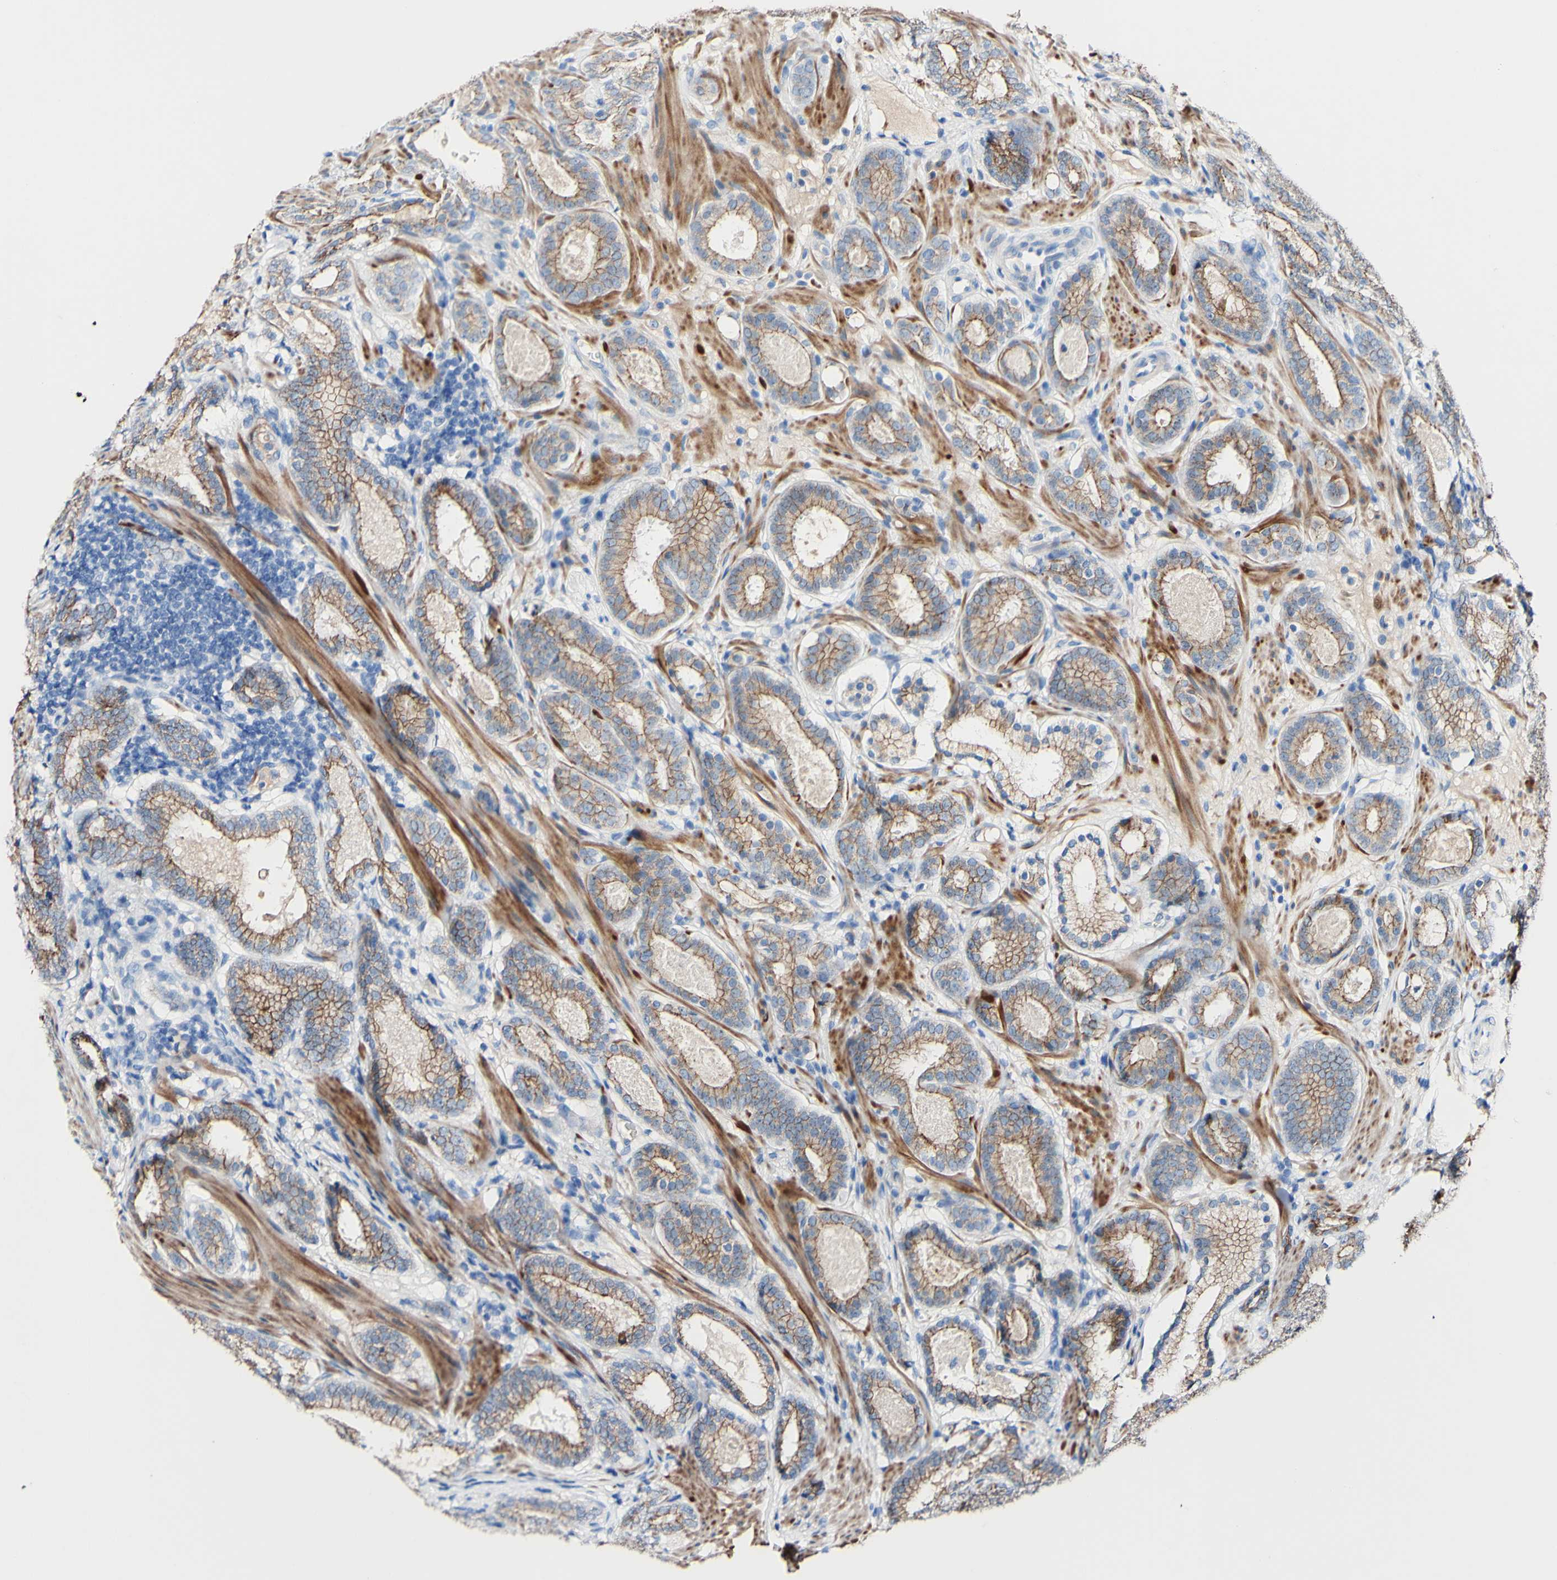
{"staining": {"intensity": "moderate", "quantity": ">75%", "location": "cytoplasmic/membranous"}, "tissue": "prostate cancer", "cell_type": "Tumor cells", "image_type": "cancer", "snomed": [{"axis": "morphology", "description": "Adenocarcinoma, Low grade"}, {"axis": "topography", "description": "Prostate"}], "caption": "Prostate cancer stained for a protein (brown) demonstrates moderate cytoplasmic/membranous positive positivity in about >75% of tumor cells.", "gene": "DSC2", "patient": {"sex": "male", "age": 69}}